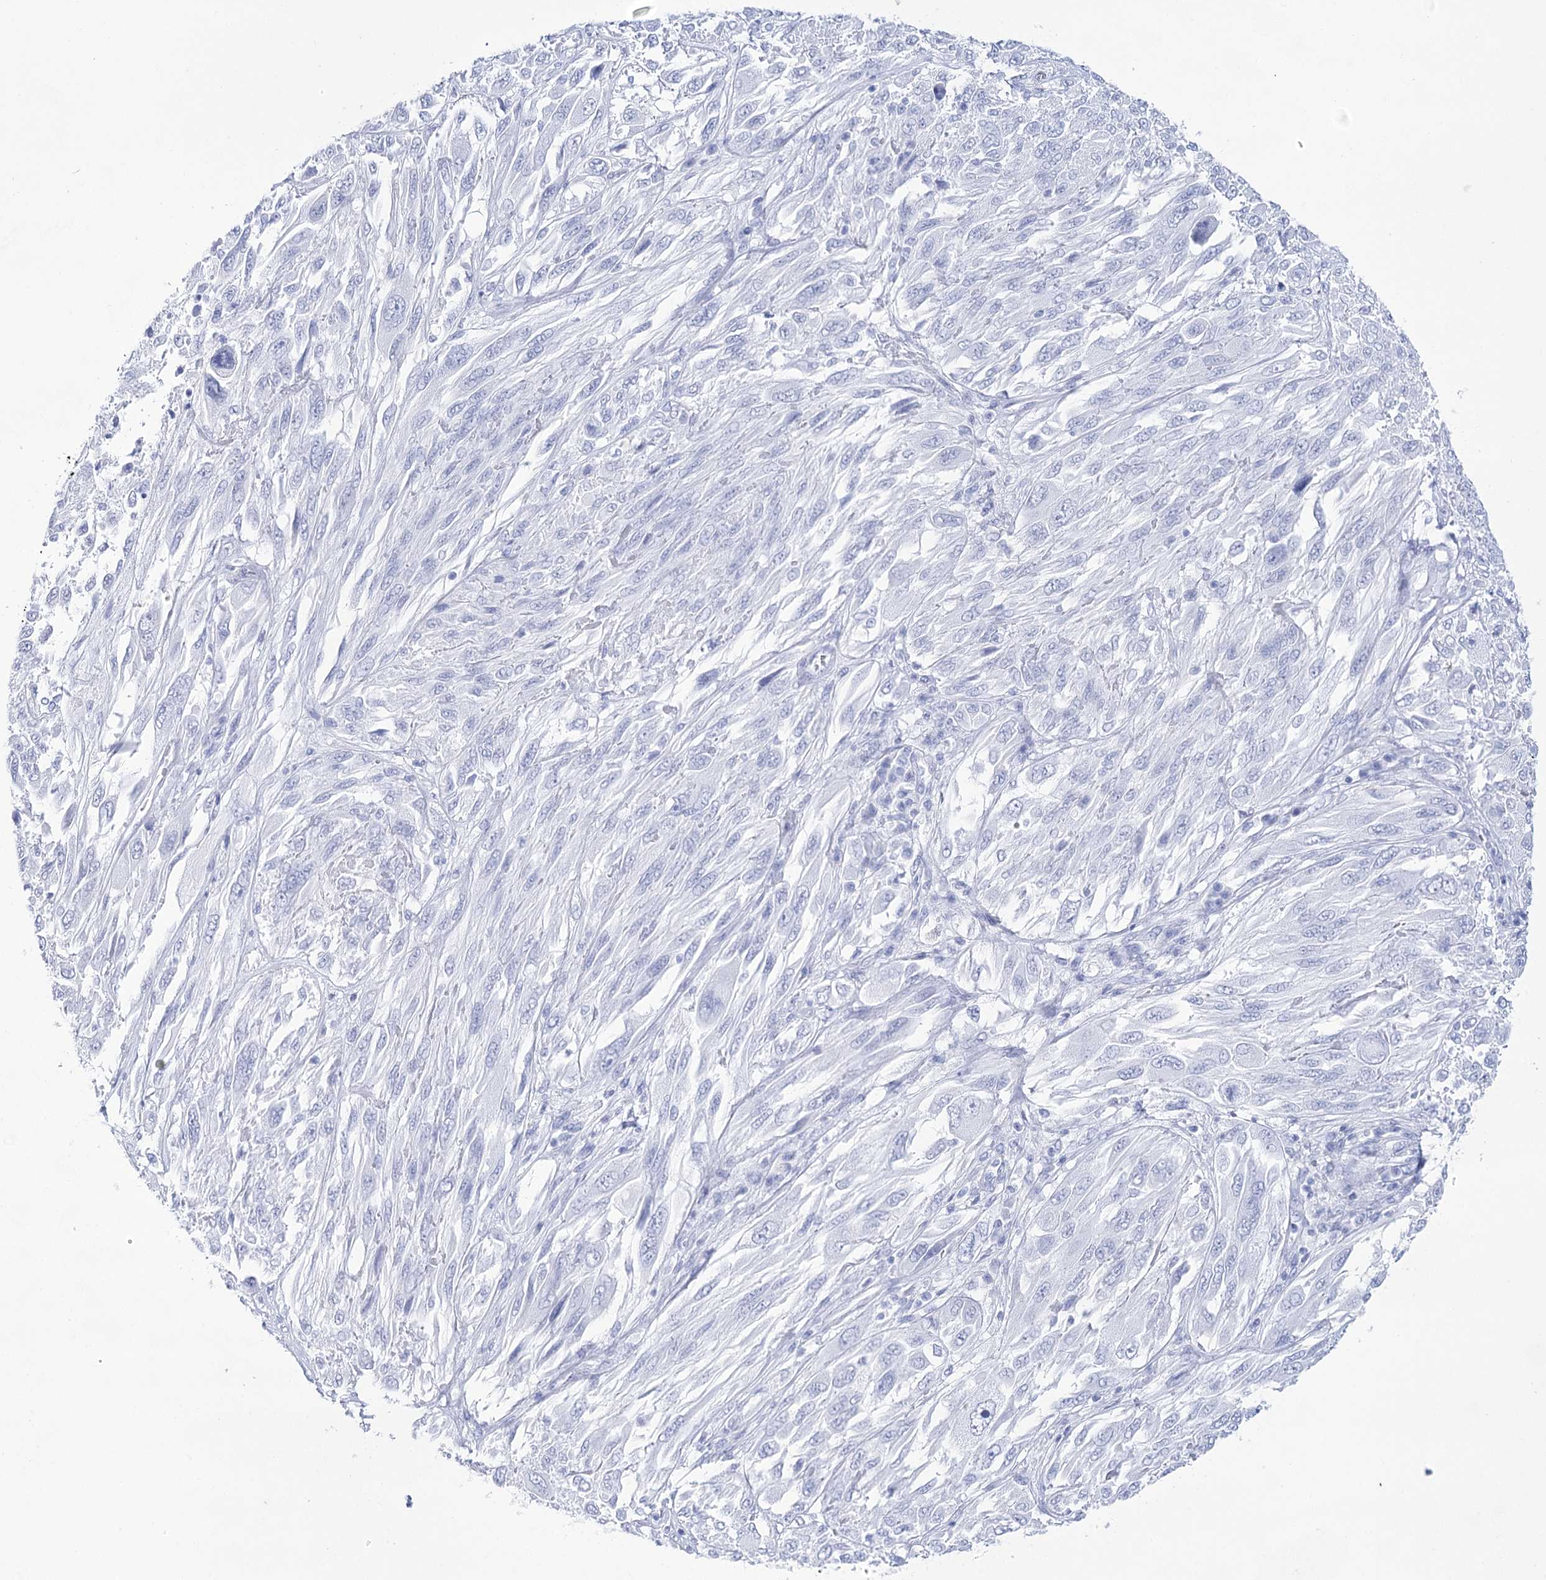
{"staining": {"intensity": "negative", "quantity": "none", "location": "none"}, "tissue": "melanoma", "cell_type": "Tumor cells", "image_type": "cancer", "snomed": [{"axis": "morphology", "description": "Malignant melanoma, NOS"}, {"axis": "topography", "description": "Skin"}], "caption": "Melanoma was stained to show a protein in brown. There is no significant staining in tumor cells.", "gene": "LALBA", "patient": {"sex": "female", "age": 91}}